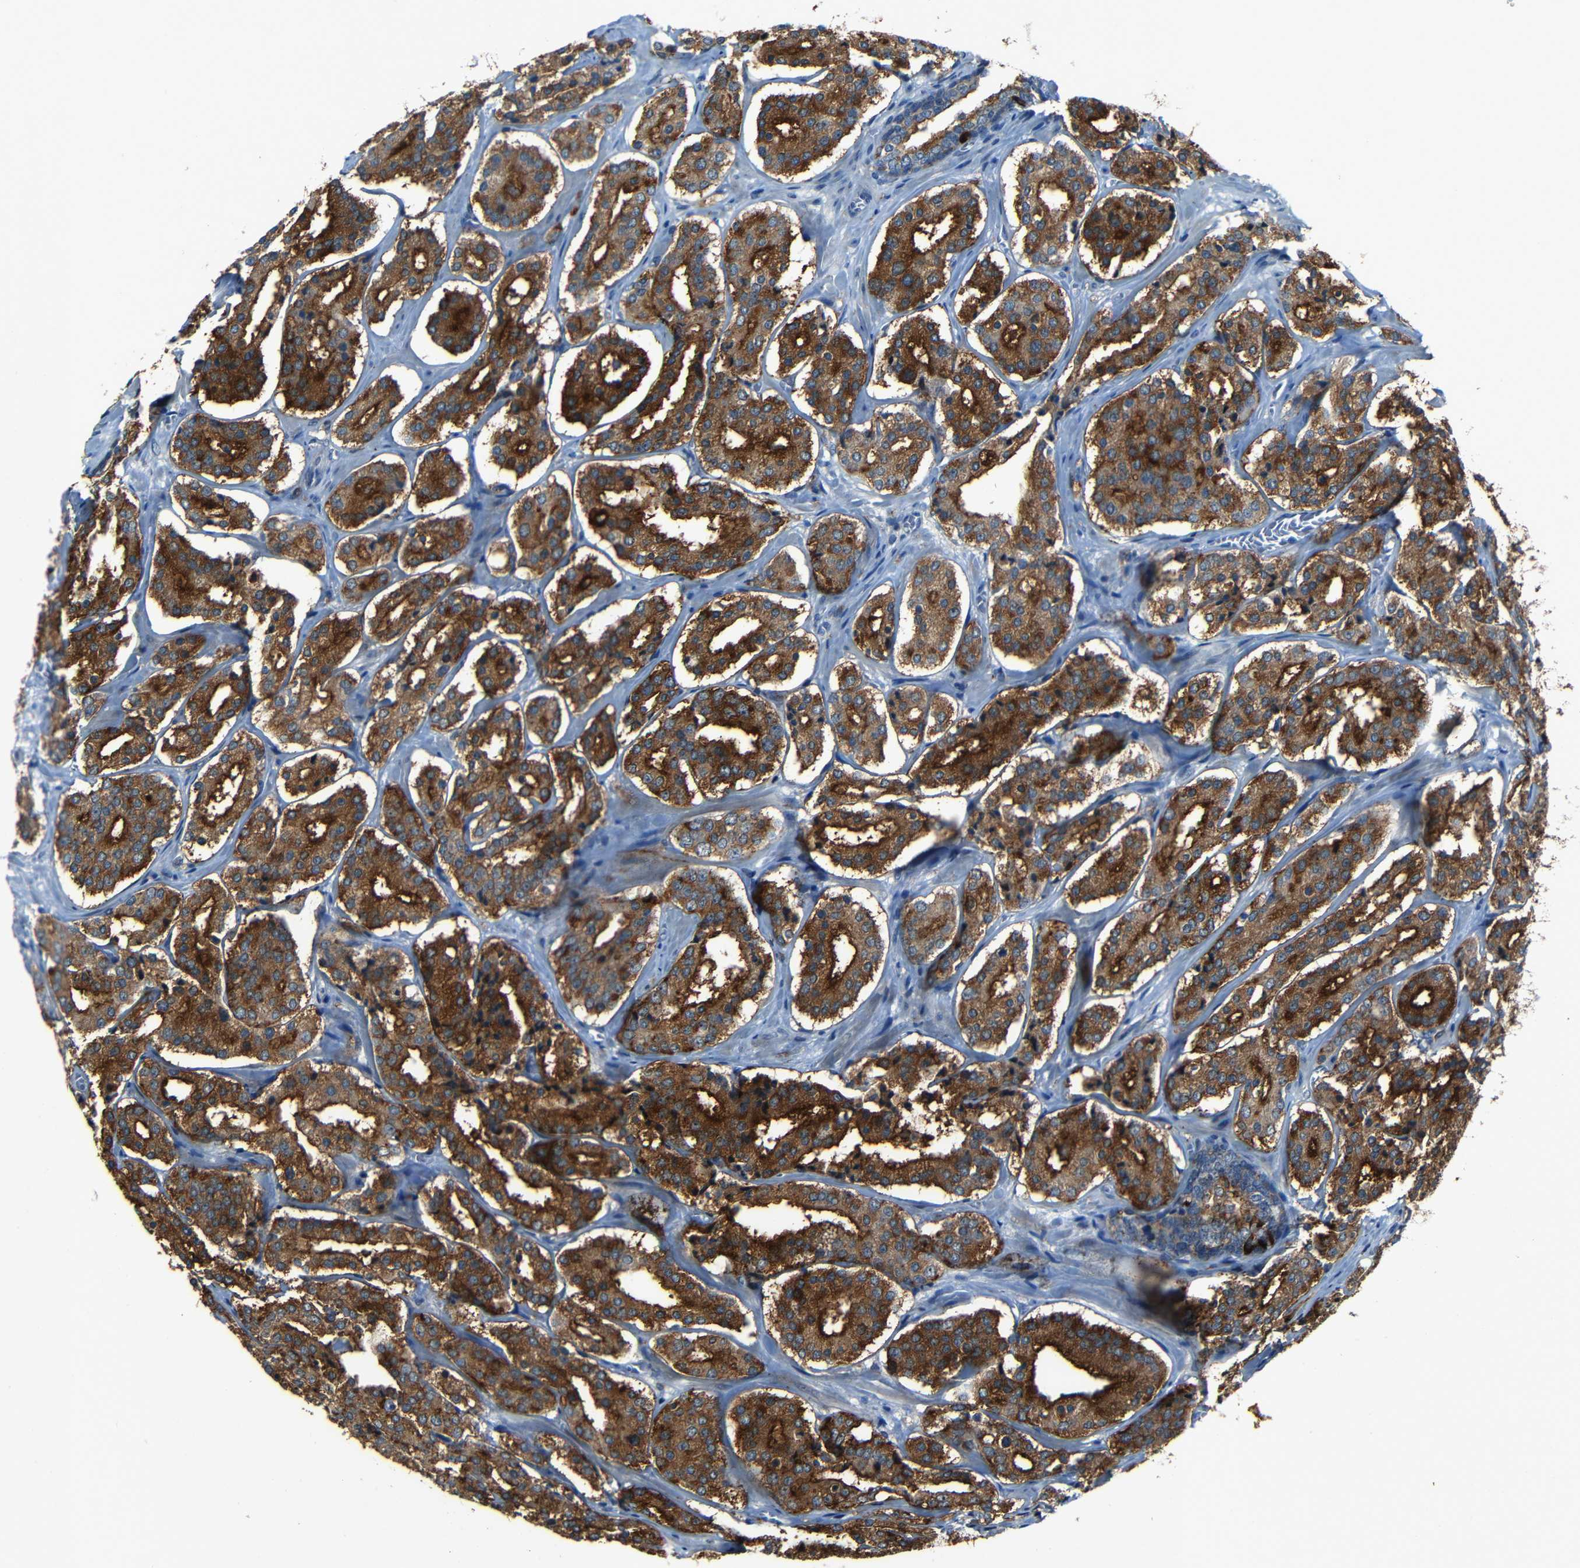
{"staining": {"intensity": "strong", "quantity": ">75%", "location": "cytoplasmic/membranous"}, "tissue": "prostate cancer", "cell_type": "Tumor cells", "image_type": "cancer", "snomed": [{"axis": "morphology", "description": "Adenocarcinoma, High grade"}, {"axis": "topography", "description": "Prostate"}], "caption": "Brown immunohistochemical staining in human high-grade adenocarcinoma (prostate) displays strong cytoplasmic/membranous positivity in approximately >75% of tumor cells.", "gene": "DNAJC5", "patient": {"sex": "male", "age": 60}}